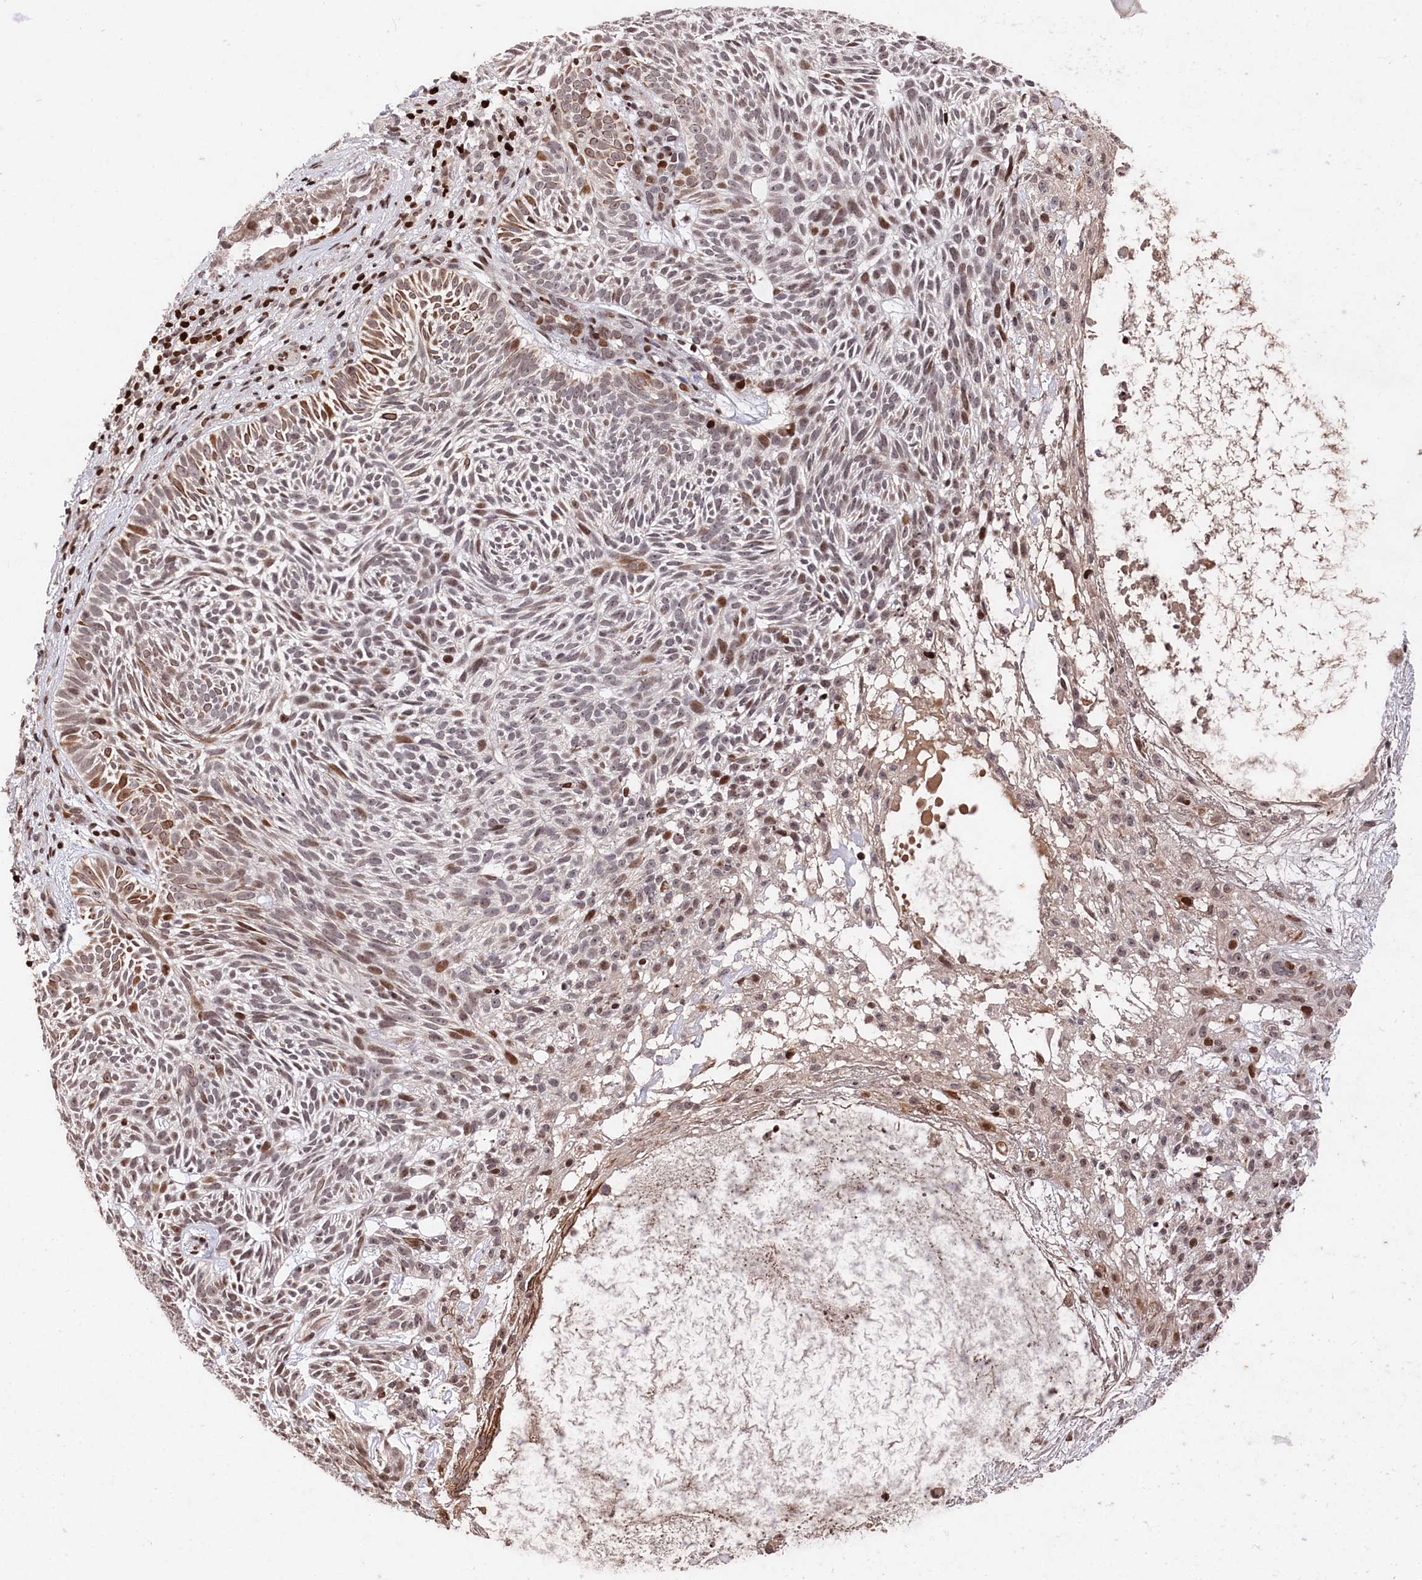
{"staining": {"intensity": "moderate", "quantity": "25%-75%", "location": "cytoplasmic/membranous,nuclear"}, "tissue": "skin cancer", "cell_type": "Tumor cells", "image_type": "cancer", "snomed": [{"axis": "morphology", "description": "Basal cell carcinoma"}, {"axis": "topography", "description": "Skin"}], "caption": "The photomicrograph exhibits staining of skin basal cell carcinoma, revealing moderate cytoplasmic/membranous and nuclear protein positivity (brown color) within tumor cells.", "gene": "MCF2L2", "patient": {"sex": "male", "age": 75}}